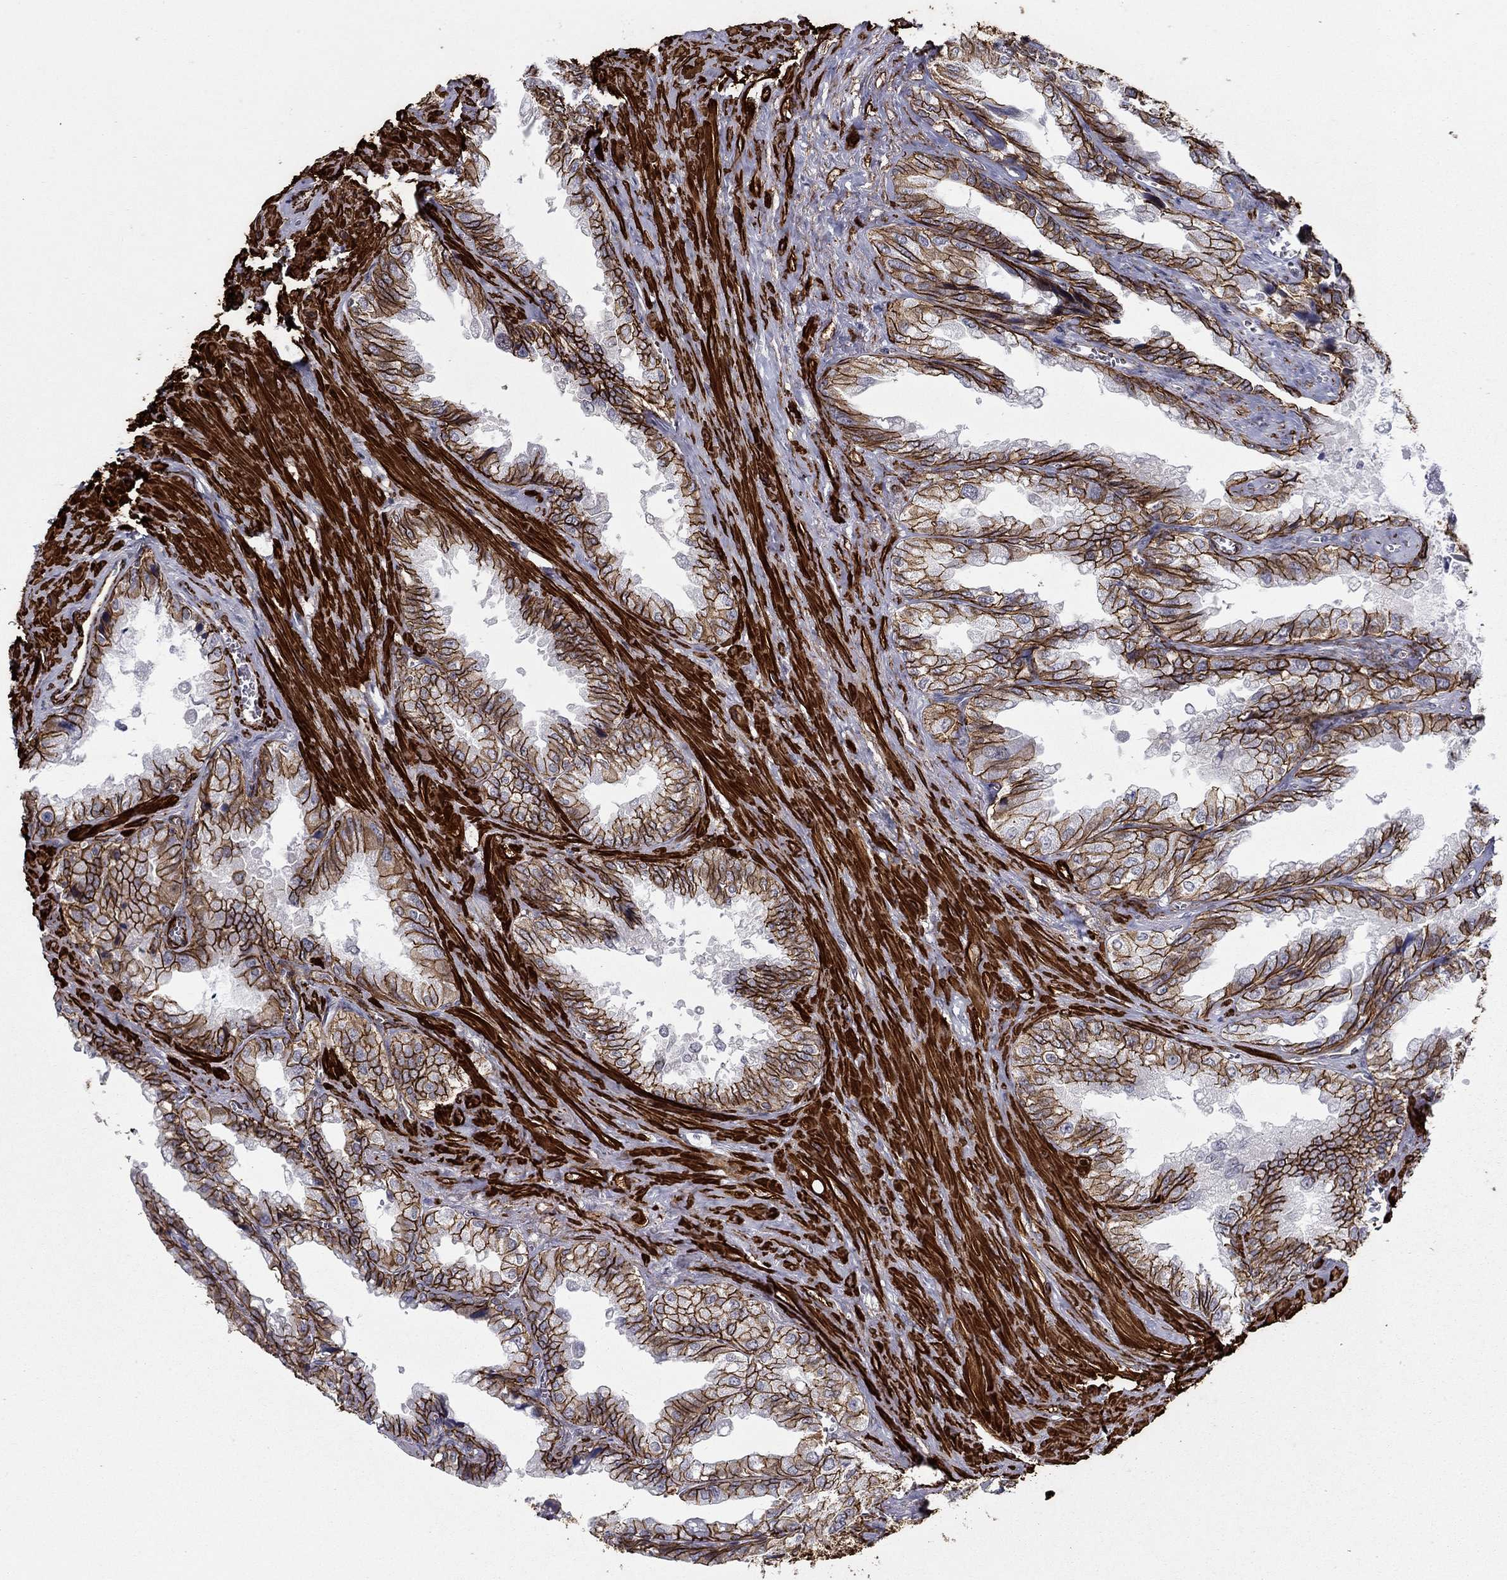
{"staining": {"intensity": "strong", "quantity": ">75%", "location": "cytoplasmic/membranous"}, "tissue": "seminal vesicle", "cell_type": "Glandular cells", "image_type": "normal", "snomed": [{"axis": "morphology", "description": "Normal tissue, NOS"}, {"axis": "topography", "description": "Seminal veicle"}], "caption": "Immunohistochemical staining of normal seminal vesicle demonstrates high levels of strong cytoplasmic/membranous positivity in about >75% of glandular cells.", "gene": "KRBA1", "patient": {"sex": "male", "age": 67}}